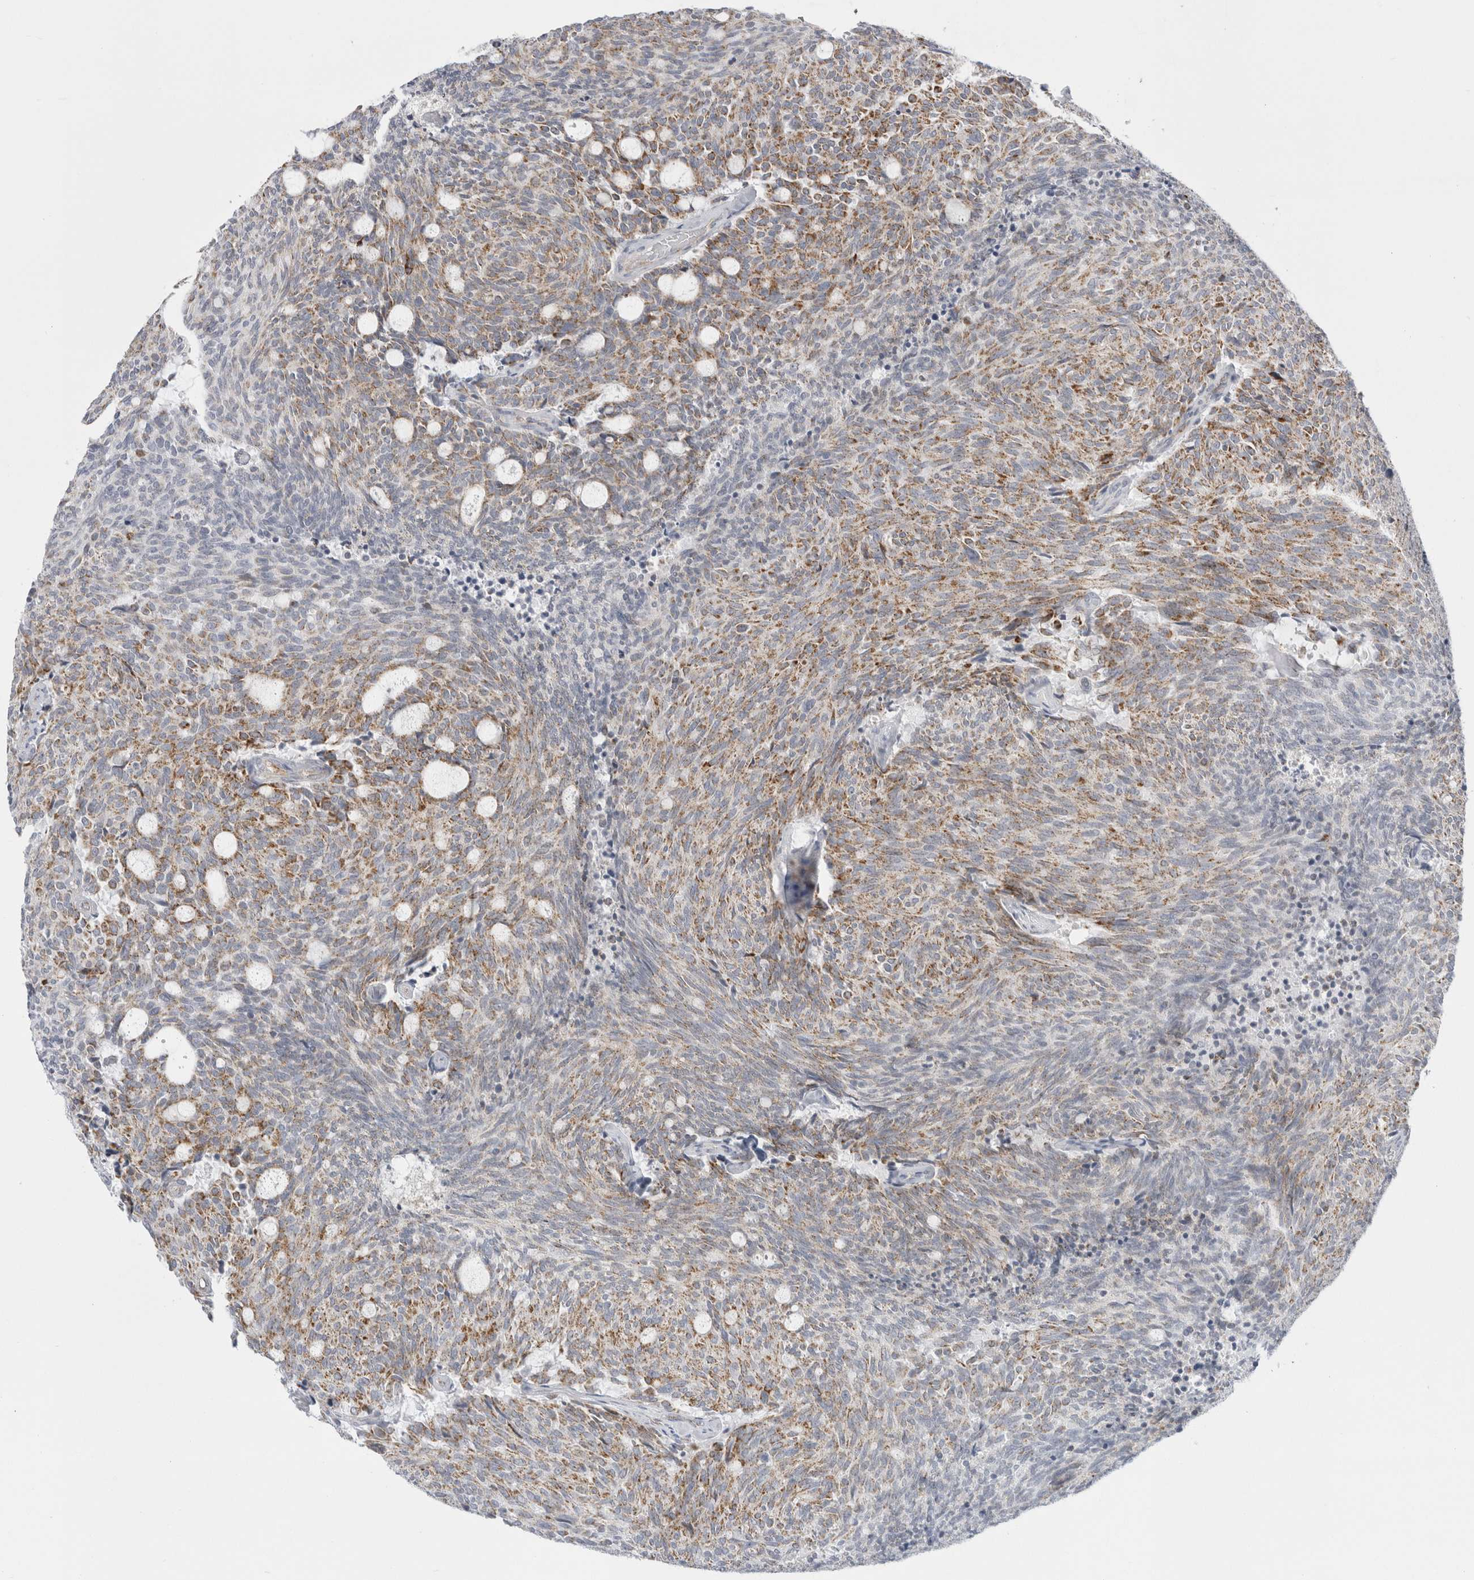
{"staining": {"intensity": "moderate", "quantity": ">75%", "location": "cytoplasmic/membranous"}, "tissue": "carcinoid", "cell_type": "Tumor cells", "image_type": "cancer", "snomed": [{"axis": "morphology", "description": "Carcinoid, malignant, NOS"}, {"axis": "topography", "description": "Pancreas"}], "caption": "About >75% of tumor cells in human carcinoid demonstrate moderate cytoplasmic/membranous protein positivity as visualized by brown immunohistochemical staining.", "gene": "FAHD1", "patient": {"sex": "female", "age": 54}}